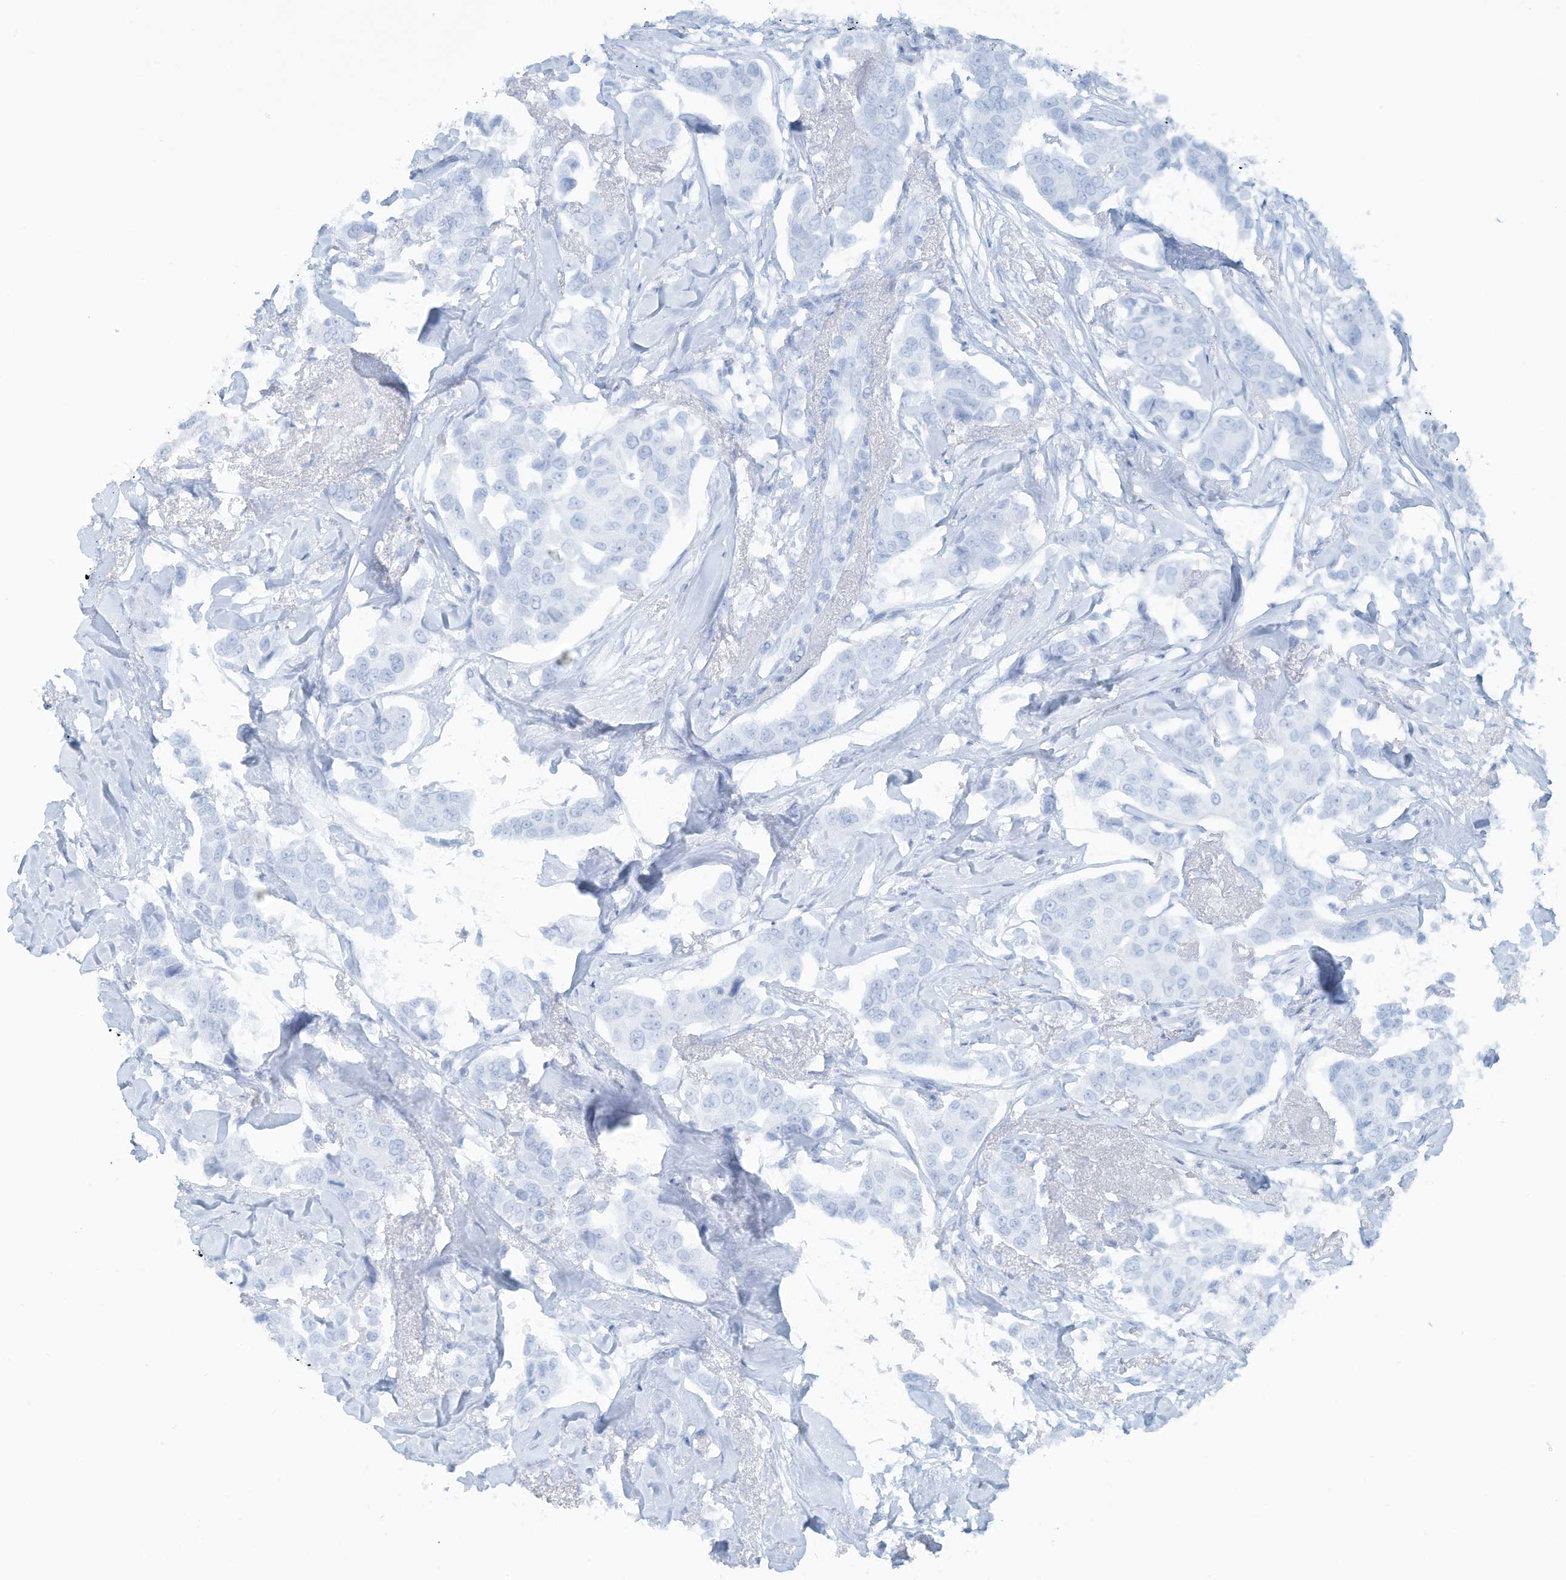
{"staining": {"intensity": "moderate", "quantity": "<25%", "location": "cytoplasmic/membranous"}, "tissue": "breast cancer", "cell_type": "Tumor cells", "image_type": "cancer", "snomed": [{"axis": "morphology", "description": "Duct carcinoma"}, {"axis": "topography", "description": "Breast"}], "caption": "Breast intraductal carcinoma stained with IHC shows moderate cytoplasmic/membranous expression in about <25% of tumor cells. Ihc stains the protein of interest in brown and the nuclei are stained blue.", "gene": "TUBE1", "patient": {"sex": "female", "age": 80}}